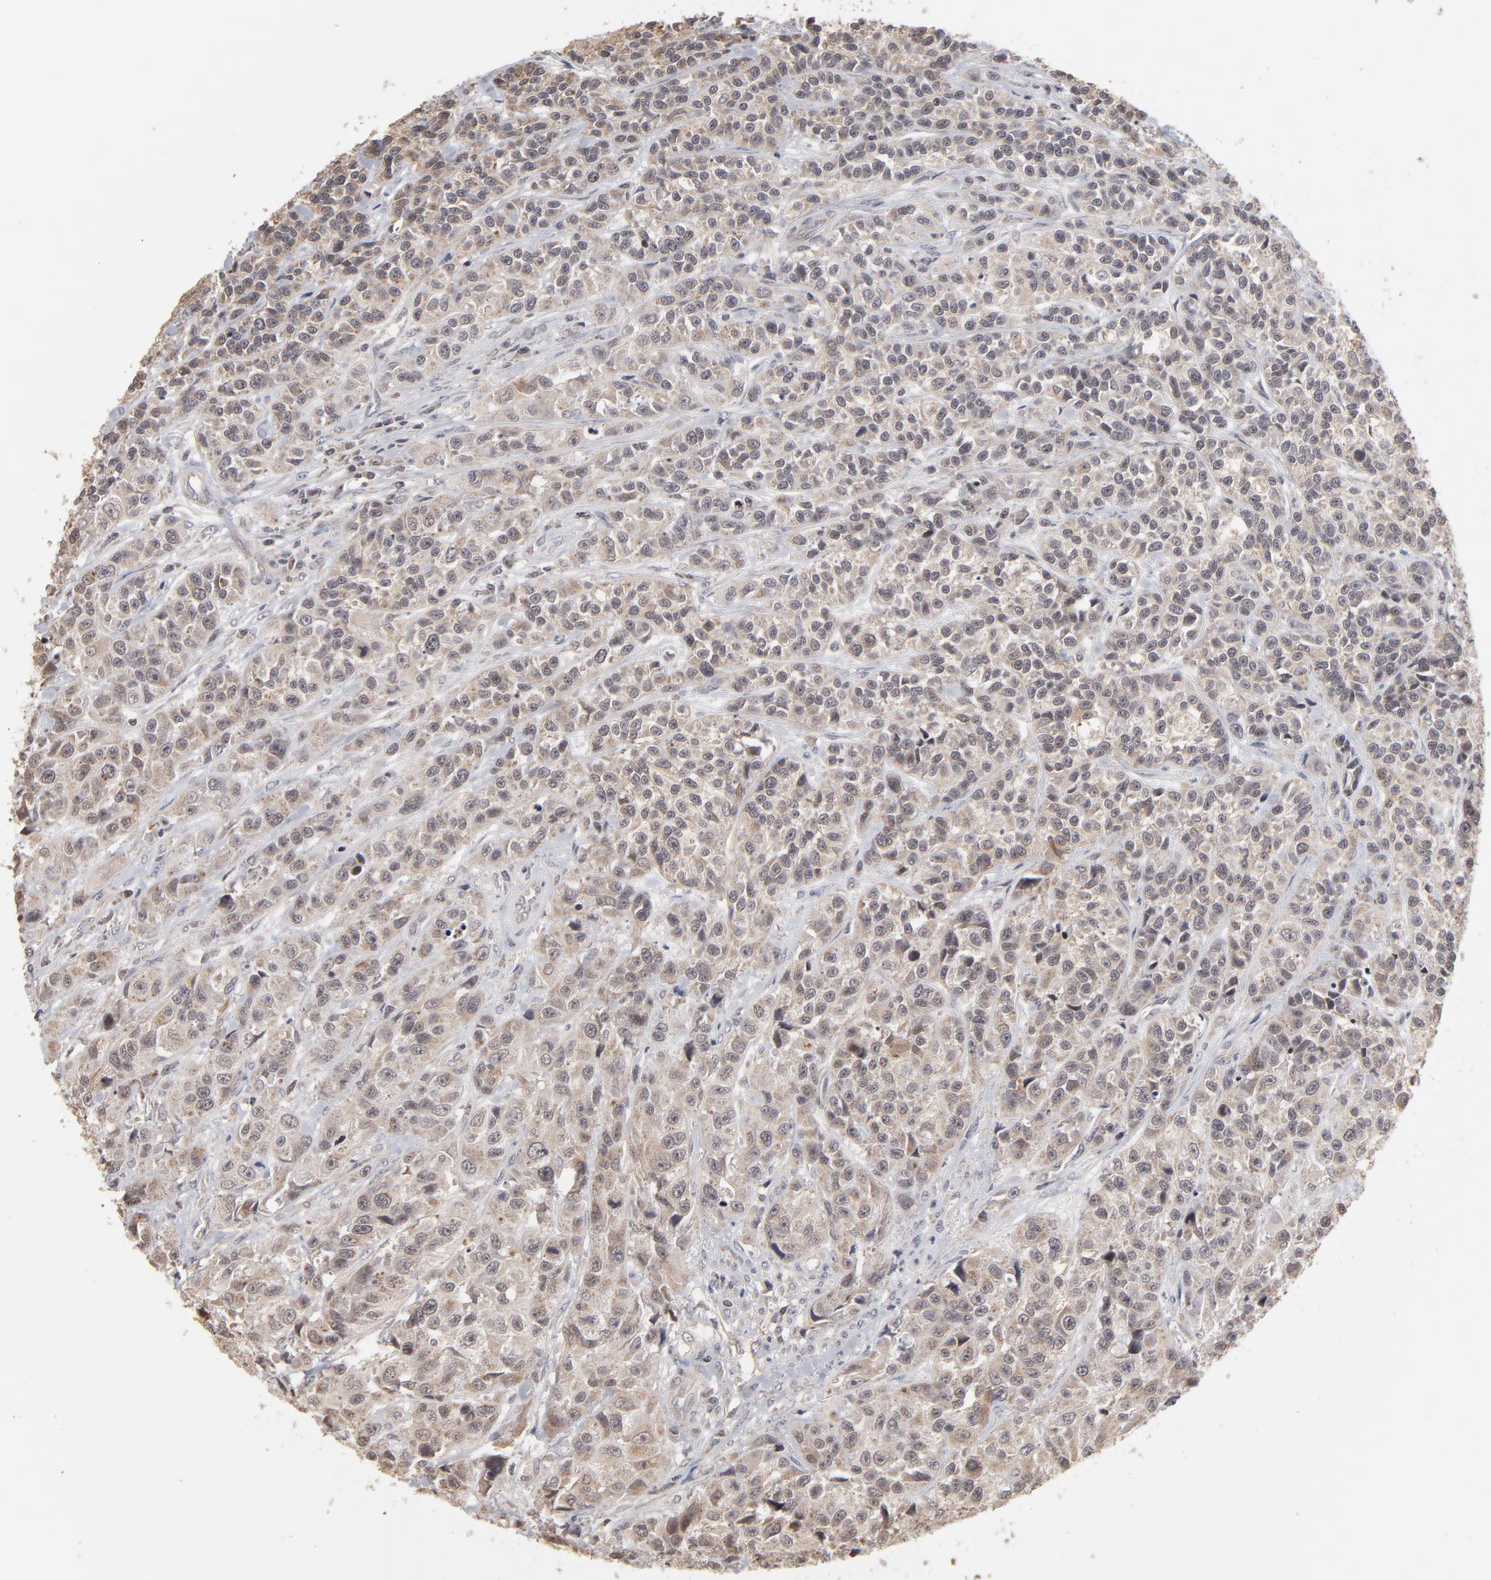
{"staining": {"intensity": "weak", "quantity": ">75%", "location": "cytoplasmic/membranous"}, "tissue": "urothelial cancer", "cell_type": "Tumor cells", "image_type": "cancer", "snomed": [{"axis": "morphology", "description": "Urothelial carcinoma, High grade"}, {"axis": "topography", "description": "Urinary bladder"}], "caption": "Protein staining demonstrates weak cytoplasmic/membranous expression in about >75% of tumor cells in urothelial cancer. (Brightfield microscopy of DAB IHC at high magnification).", "gene": "ARIH1", "patient": {"sex": "female", "age": 81}}